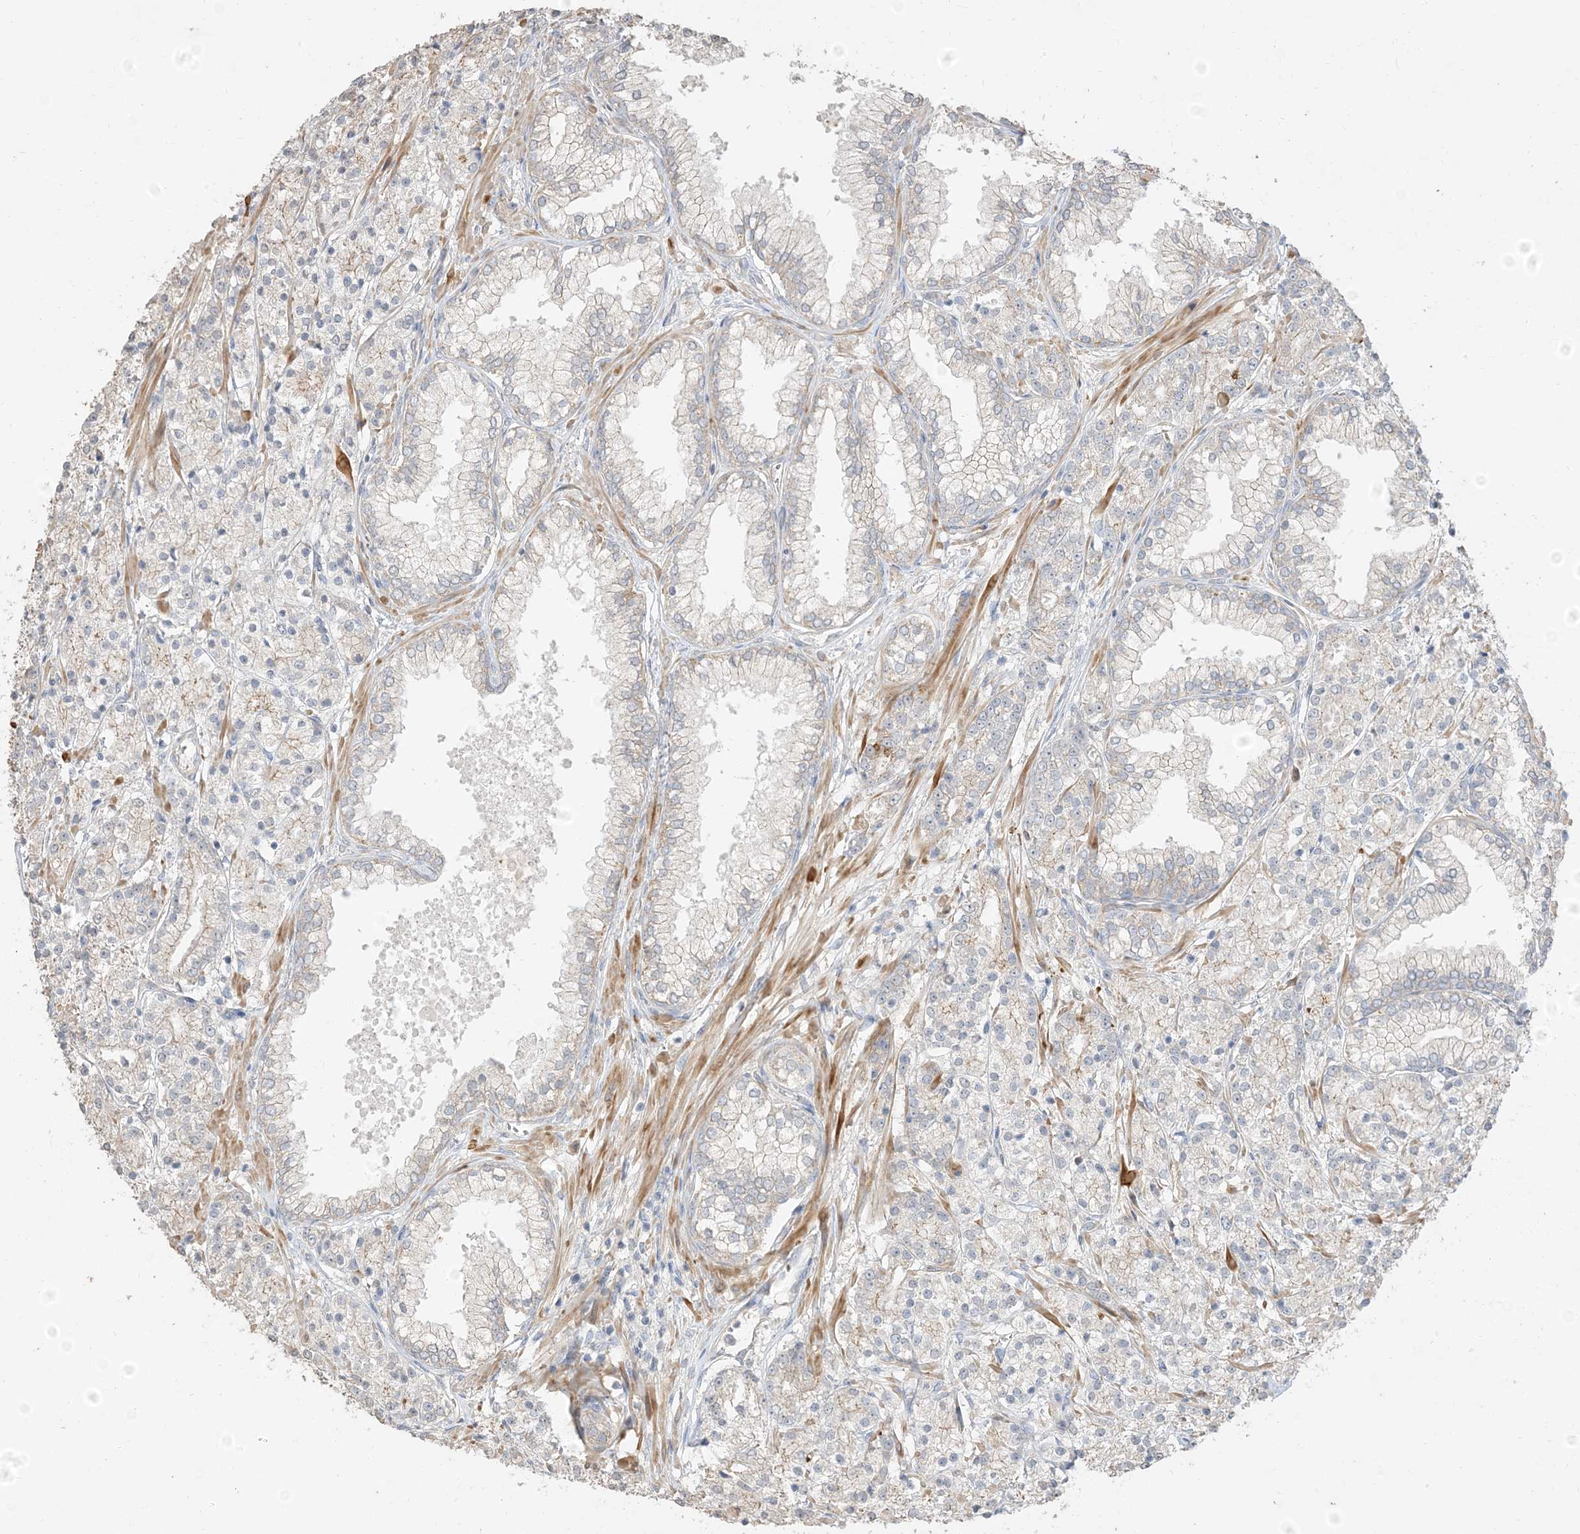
{"staining": {"intensity": "negative", "quantity": "none", "location": "none"}, "tissue": "prostate cancer", "cell_type": "Tumor cells", "image_type": "cancer", "snomed": [{"axis": "morphology", "description": "Adenocarcinoma, High grade"}, {"axis": "topography", "description": "Prostate"}], "caption": "A photomicrograph of human prostate cancer (high-grade adenocarcinoma) is negative for staining in tumor cells.", "gene": "RNF175", "patient": {"sex": "male", "age": 69}}